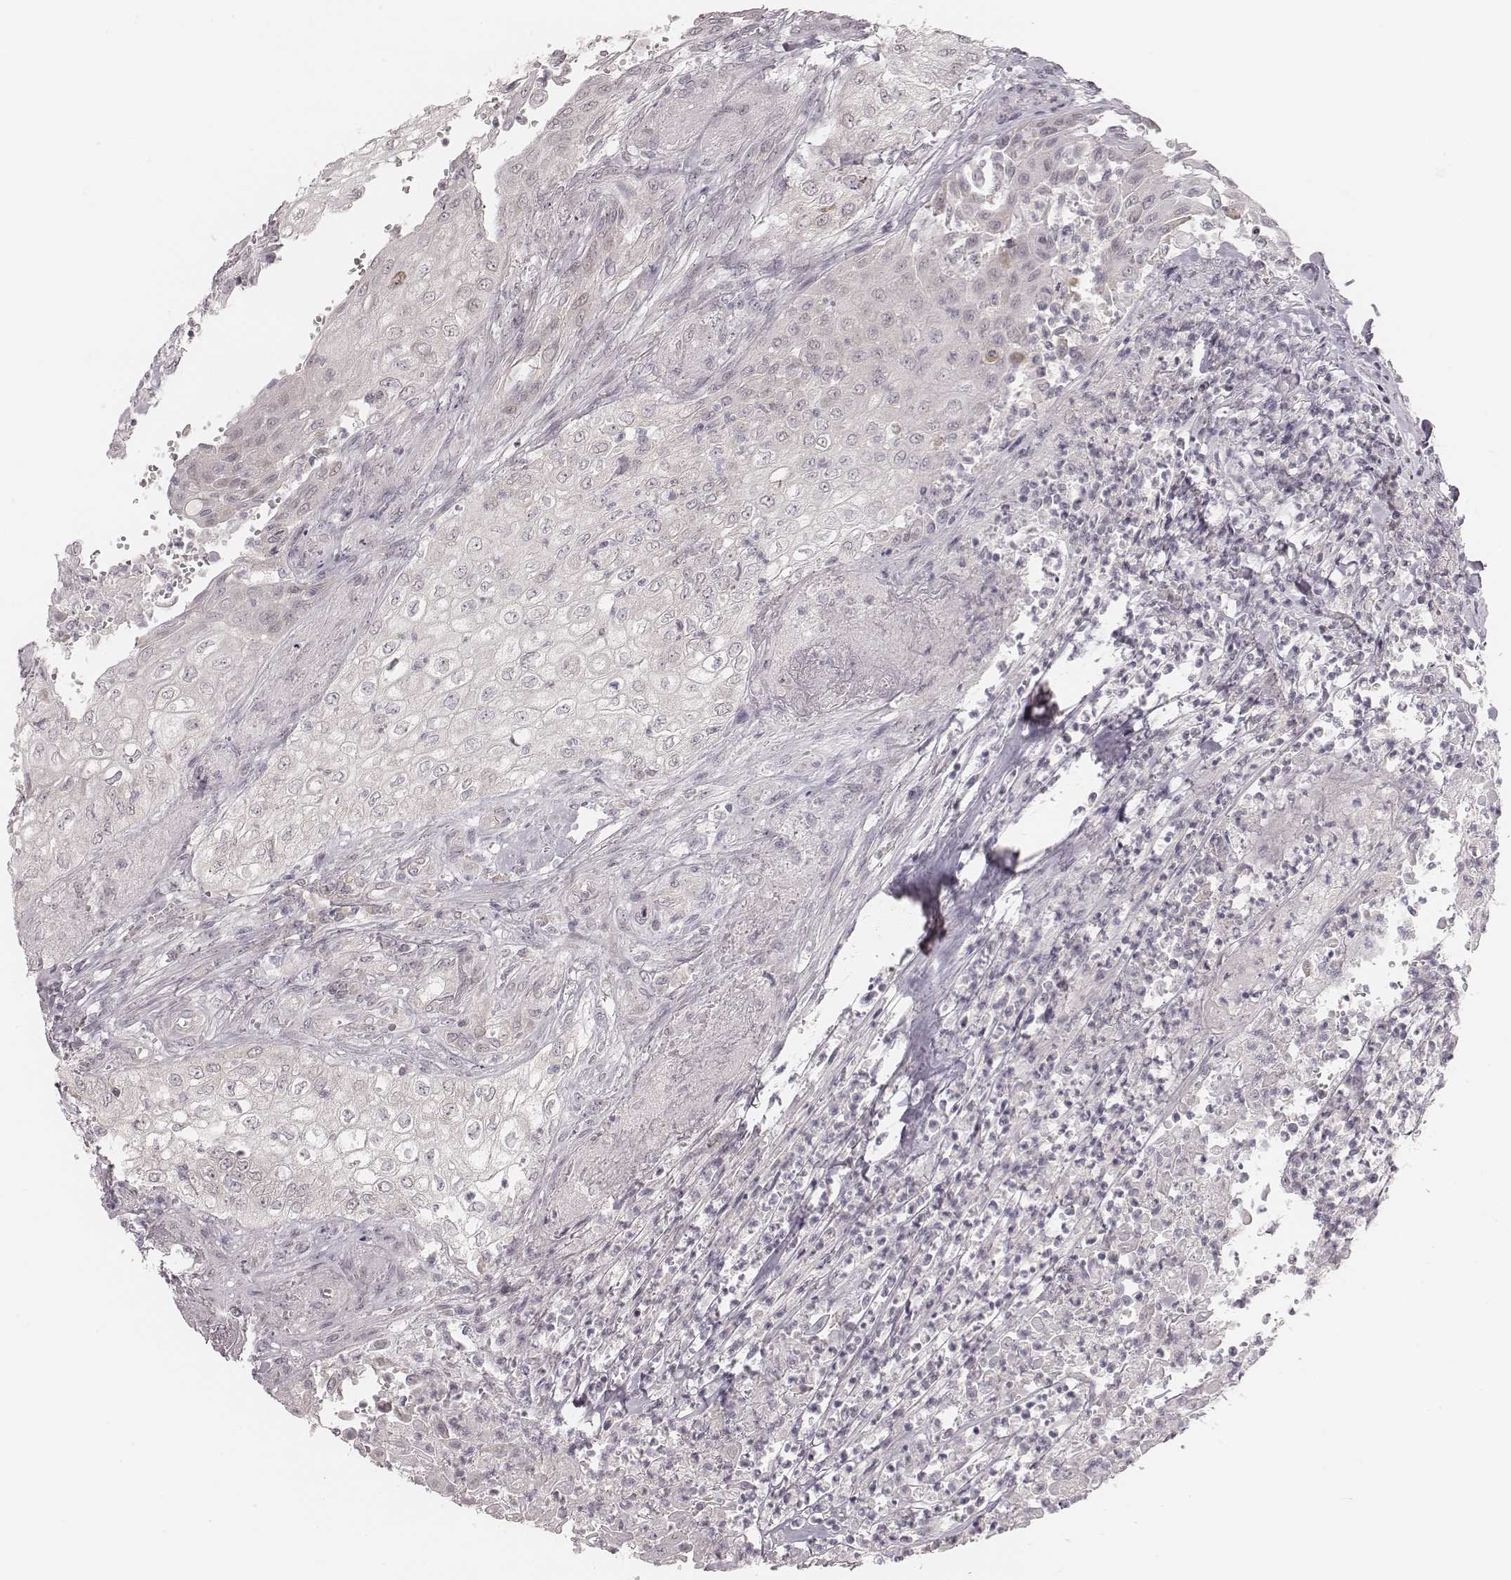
{"staining": {"intensity": "negative", "quantity": "none", "location": "none"}, "tissue": "urothelial cancer", "cell_type": "Tumor cells", "image_type": "cancer", "snomed": [{"axis": "morphology", "description": "Urothelial carcinoma, High grade"}, {"axis": "topography", "description": "Urinary bladder"}], "caption": "A histopathology image of urothelial cancer stained for a protein displays no brown staining in tumor cells.", "gene": "ACACB", "patient": {"sex": "male", "age": 62}}